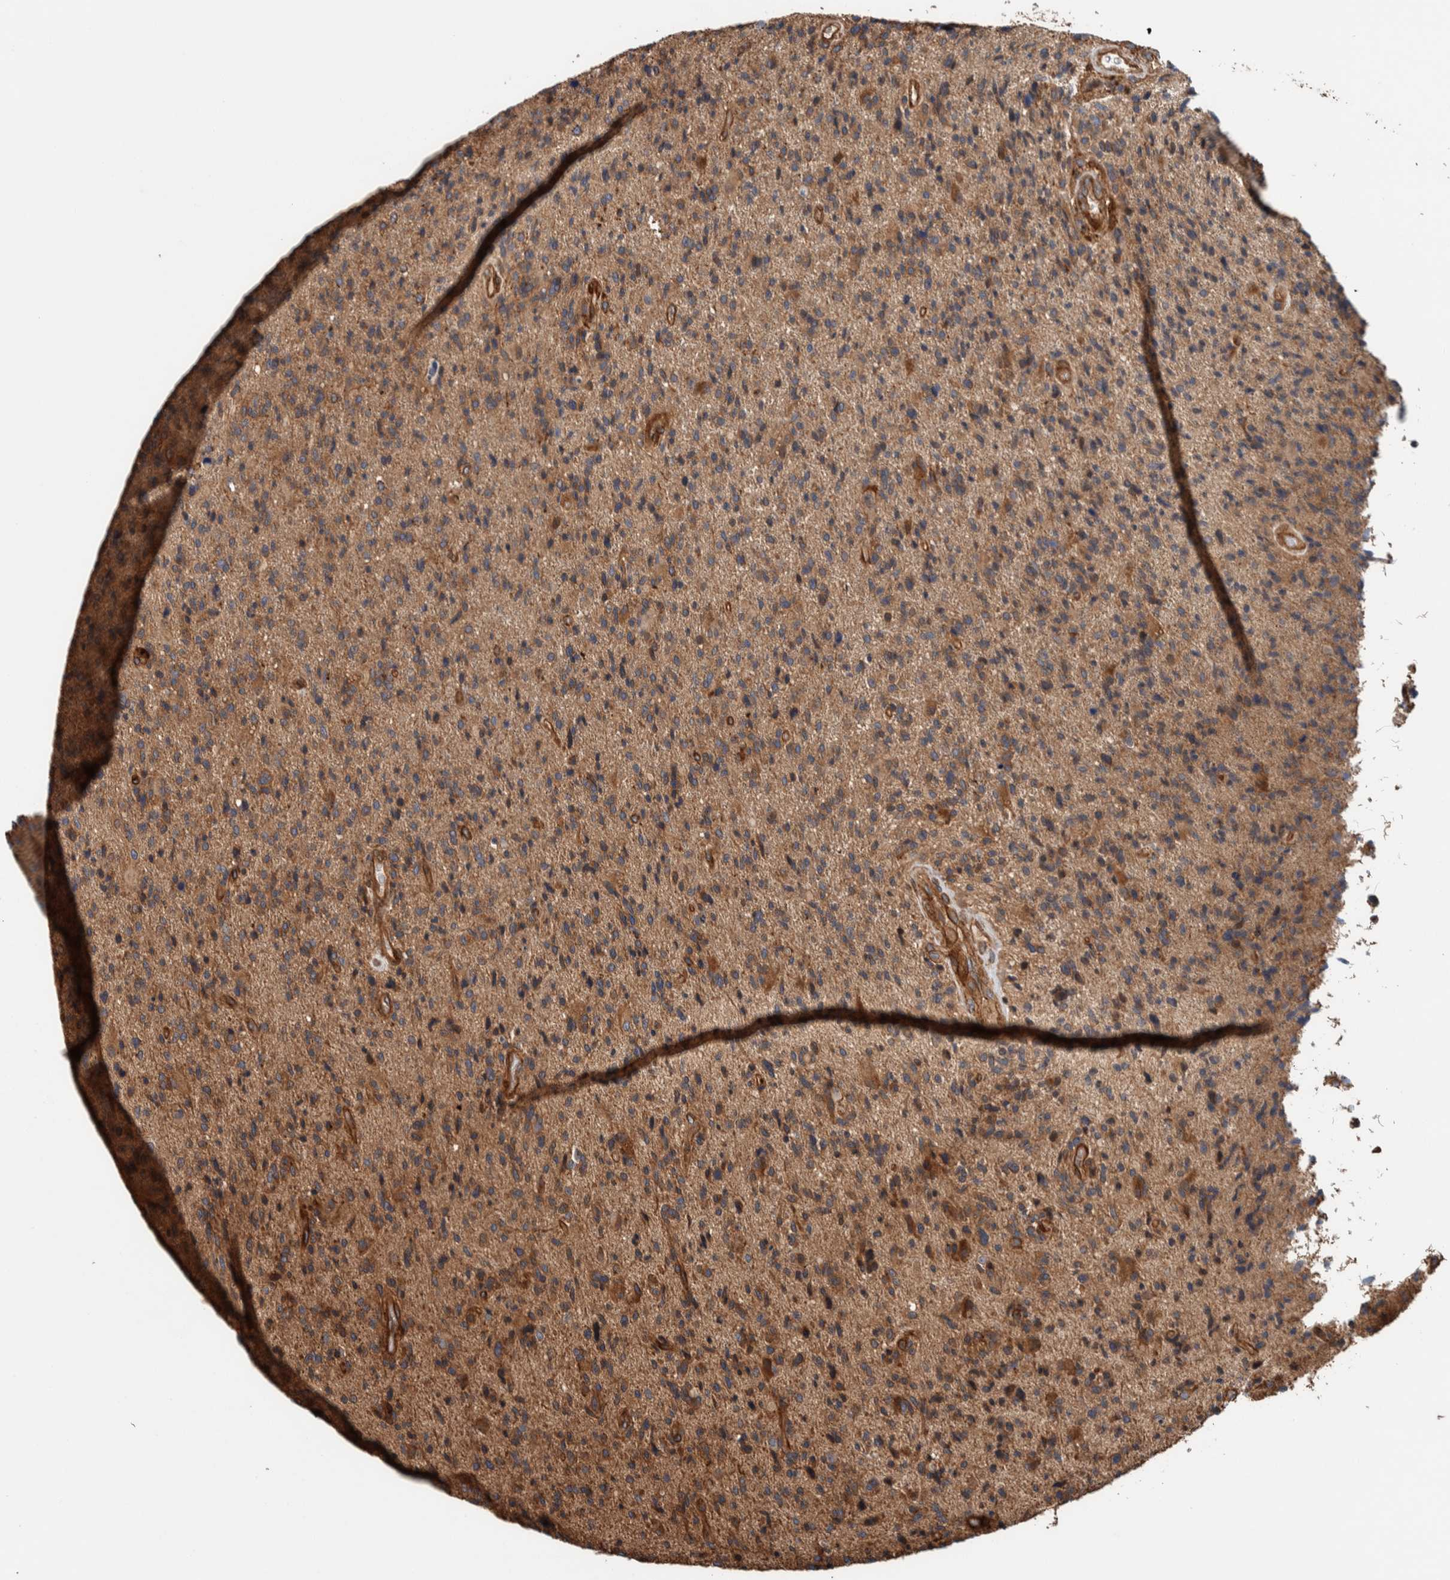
{"staining": {"intensity": "weak", "quantity": ">75%", "location": "cytoplasmic/membranous"}, "tissue": "glioma", "cell_type": "Tumor cells", "image_type": "cancer", "snomed": [{"axis": "morphology", "description": "Glioma, malignant, High grade"}, {"axis": "topography", "description": "Brain"}], "caption": "Glioma tissue reveals weak cytoplasmic/membranous positivity in approximately >75% of tumor cells, visualized by immunohistochemistry.", "gene": "PKD1L1", "patient": {"sex": "male", "age": 72}}